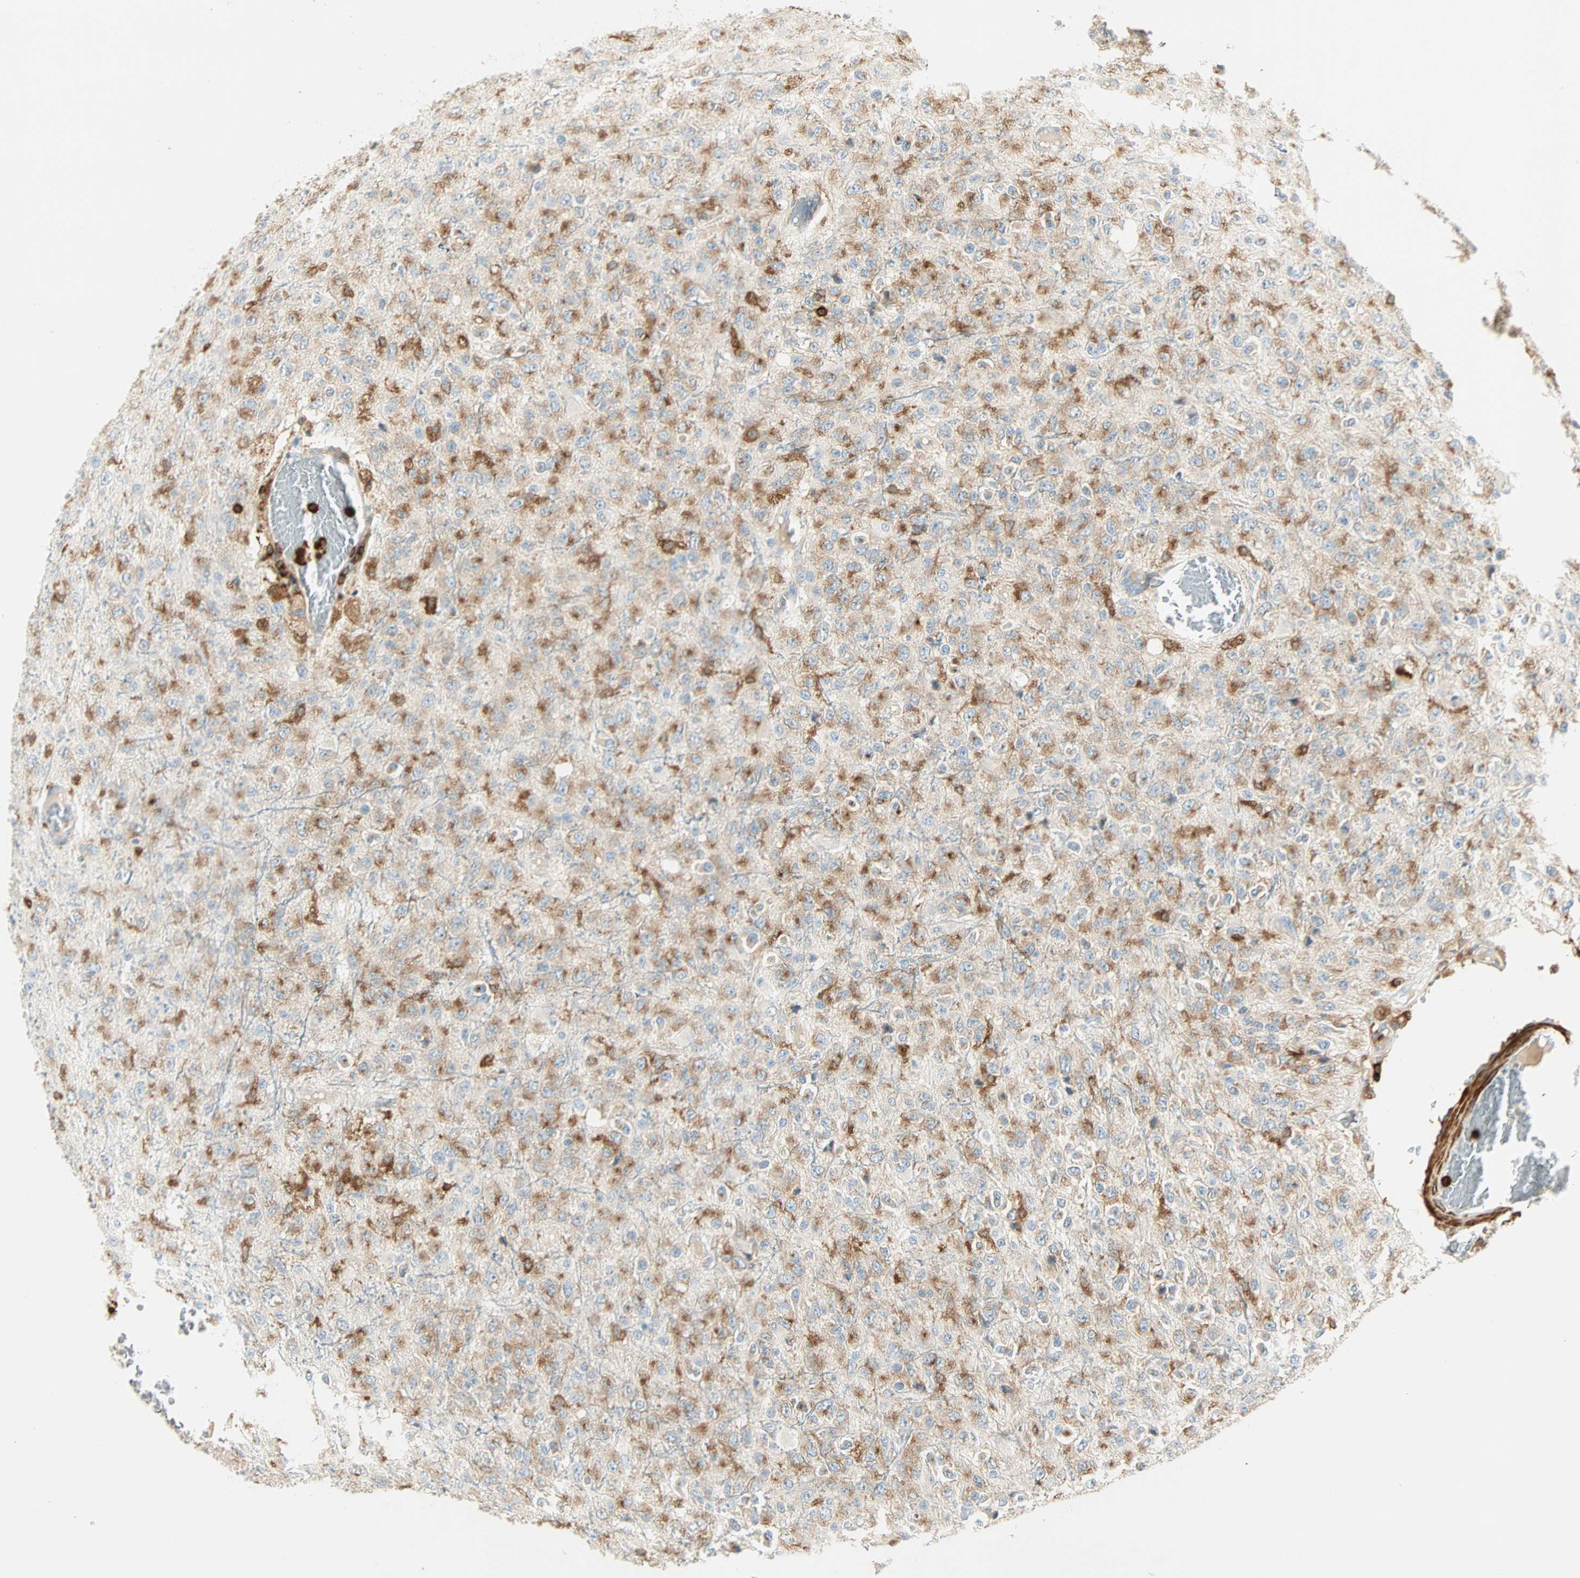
{"staining": {"intensity": "moderate", "quantity": "25%-75%", "location": "cytoplasmic/membranous"}, "tissue": "glioma", "cell_type": "Tumor cells", "image_type": "cancer", "snomed": [{"axis": "morphology", "description": "Glioma, malignant, High grade"}, {"axis": "topography", "description": "pancreas cauda"}], "caption": "Immunohistochemistry (DAB) staining of human high-grade glioma (malignant) reveals moderate cytoplasmic/membranous protein staining in approximately 25%-75% of tumor cells.", "gene": "FMNL1", "patient": {"sex": "male", "age": 60}}